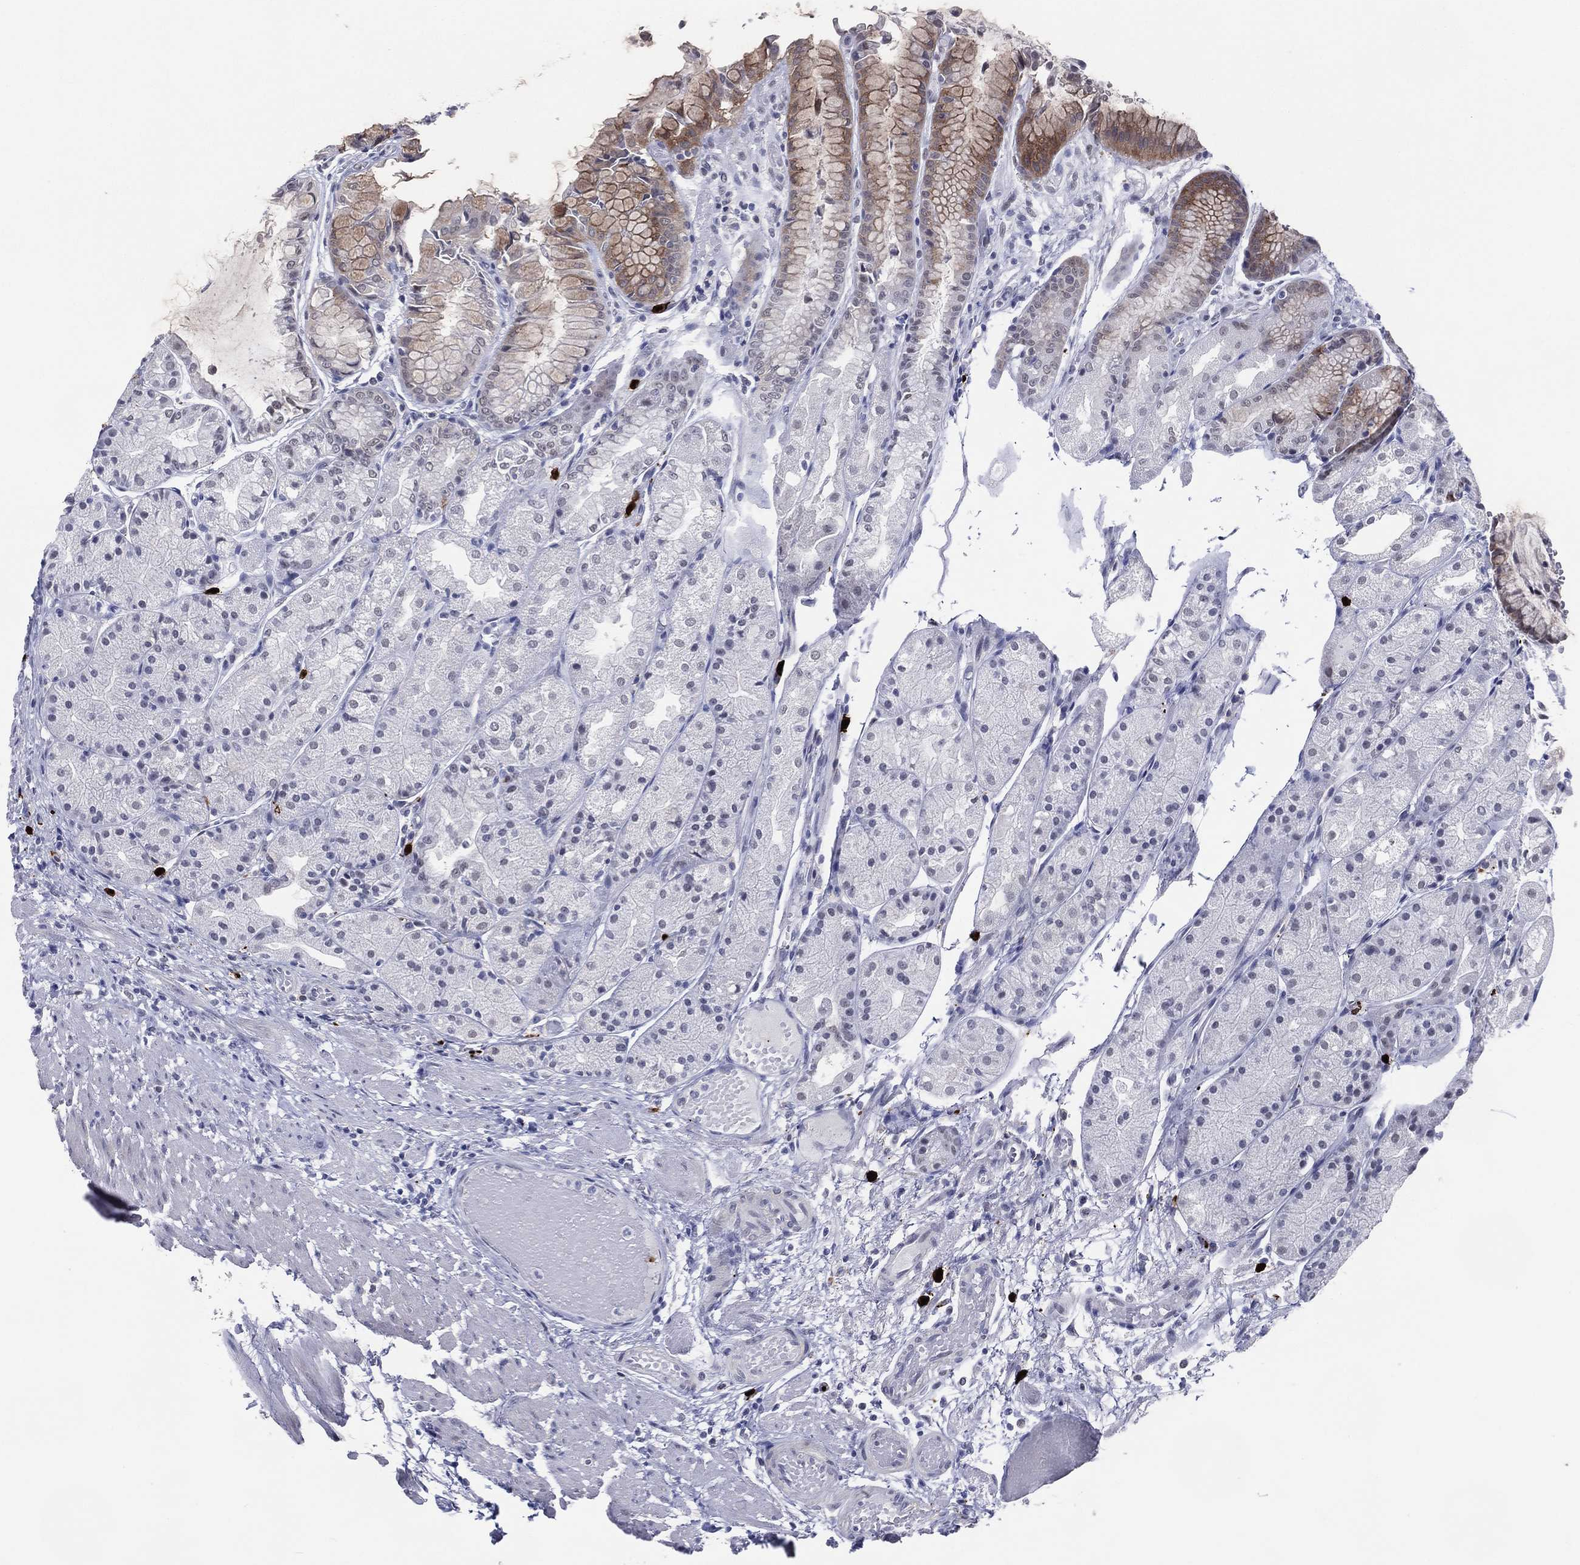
{"staining": {"intensity": "moderate", "quantity": "<25%", "location": "cytoplasmic/membranous"}, "tissue": "stomach", "cell_type": "Glandular cells", "image_type": "normal", "snomed": [{"axis": "morphology", "description": "Normal tissue, NOS"}, {"axis": "topography", "description": "Stomach, upper"}], "caption": "An immunohistochemistry image of normal tissue is shown. Protein staining in brown shows moderate cytoplasmic/membranous positivity in stomach within glandular cells.", "gene": "CFAP58", "patient": {"sex": "male", "age": 72}}